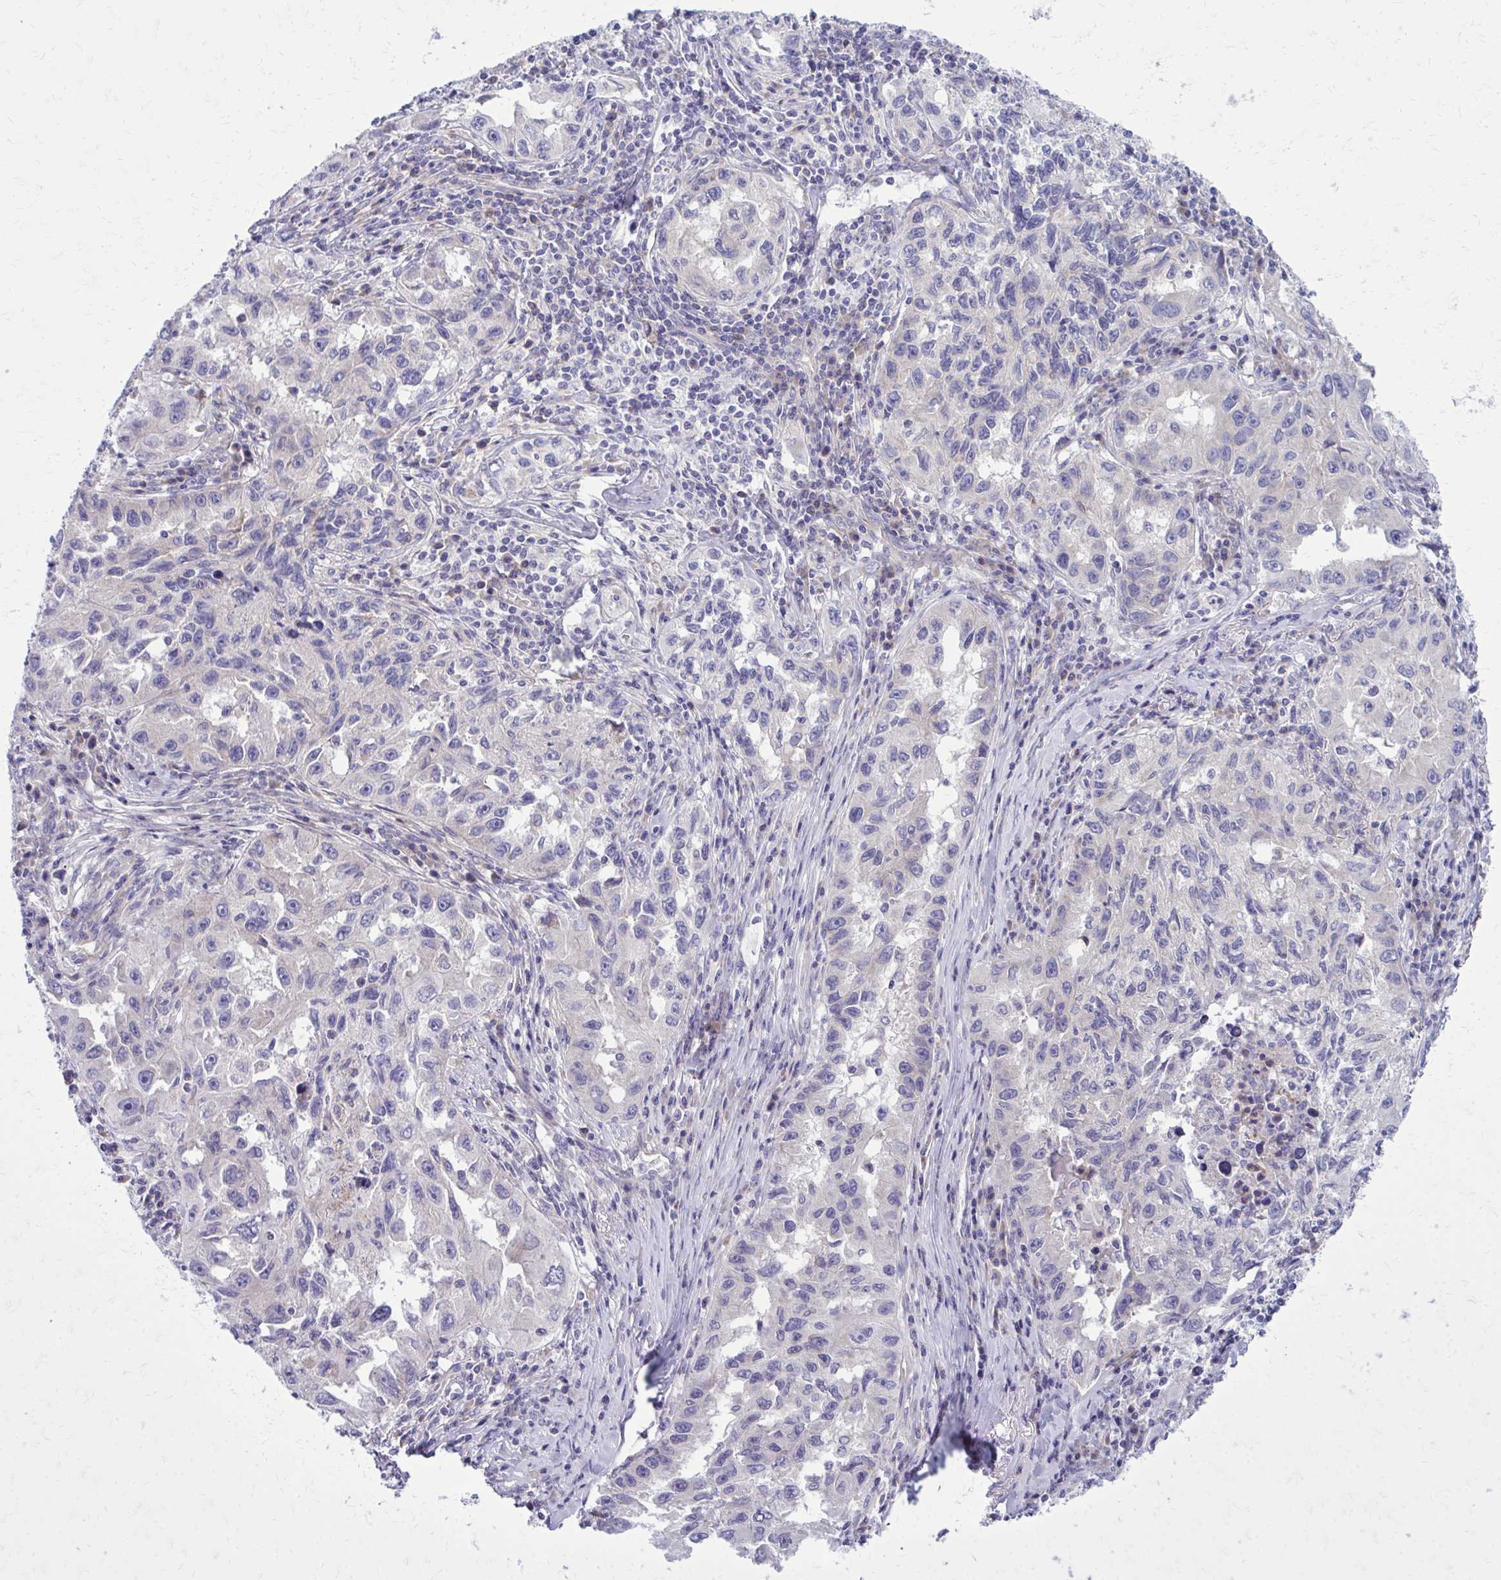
{"staining": {"intensity": "negative", "quantity": "none", "location": "none"}, "tissue": "lung cancer", "cell_type": "Tumor cells", "image_type": "cancer", "snomed": [{"axis": "morphology", "description": "Adenocarcinoma, NOS"}, {"axis": "topography", "description": "Lung"}], "caption": "Immunohistochemical staining of human lung cancer displays no significant staining in tumor cells.", "gene": "GIGYF2", "patient": {"sex": "female", "age": 73}}